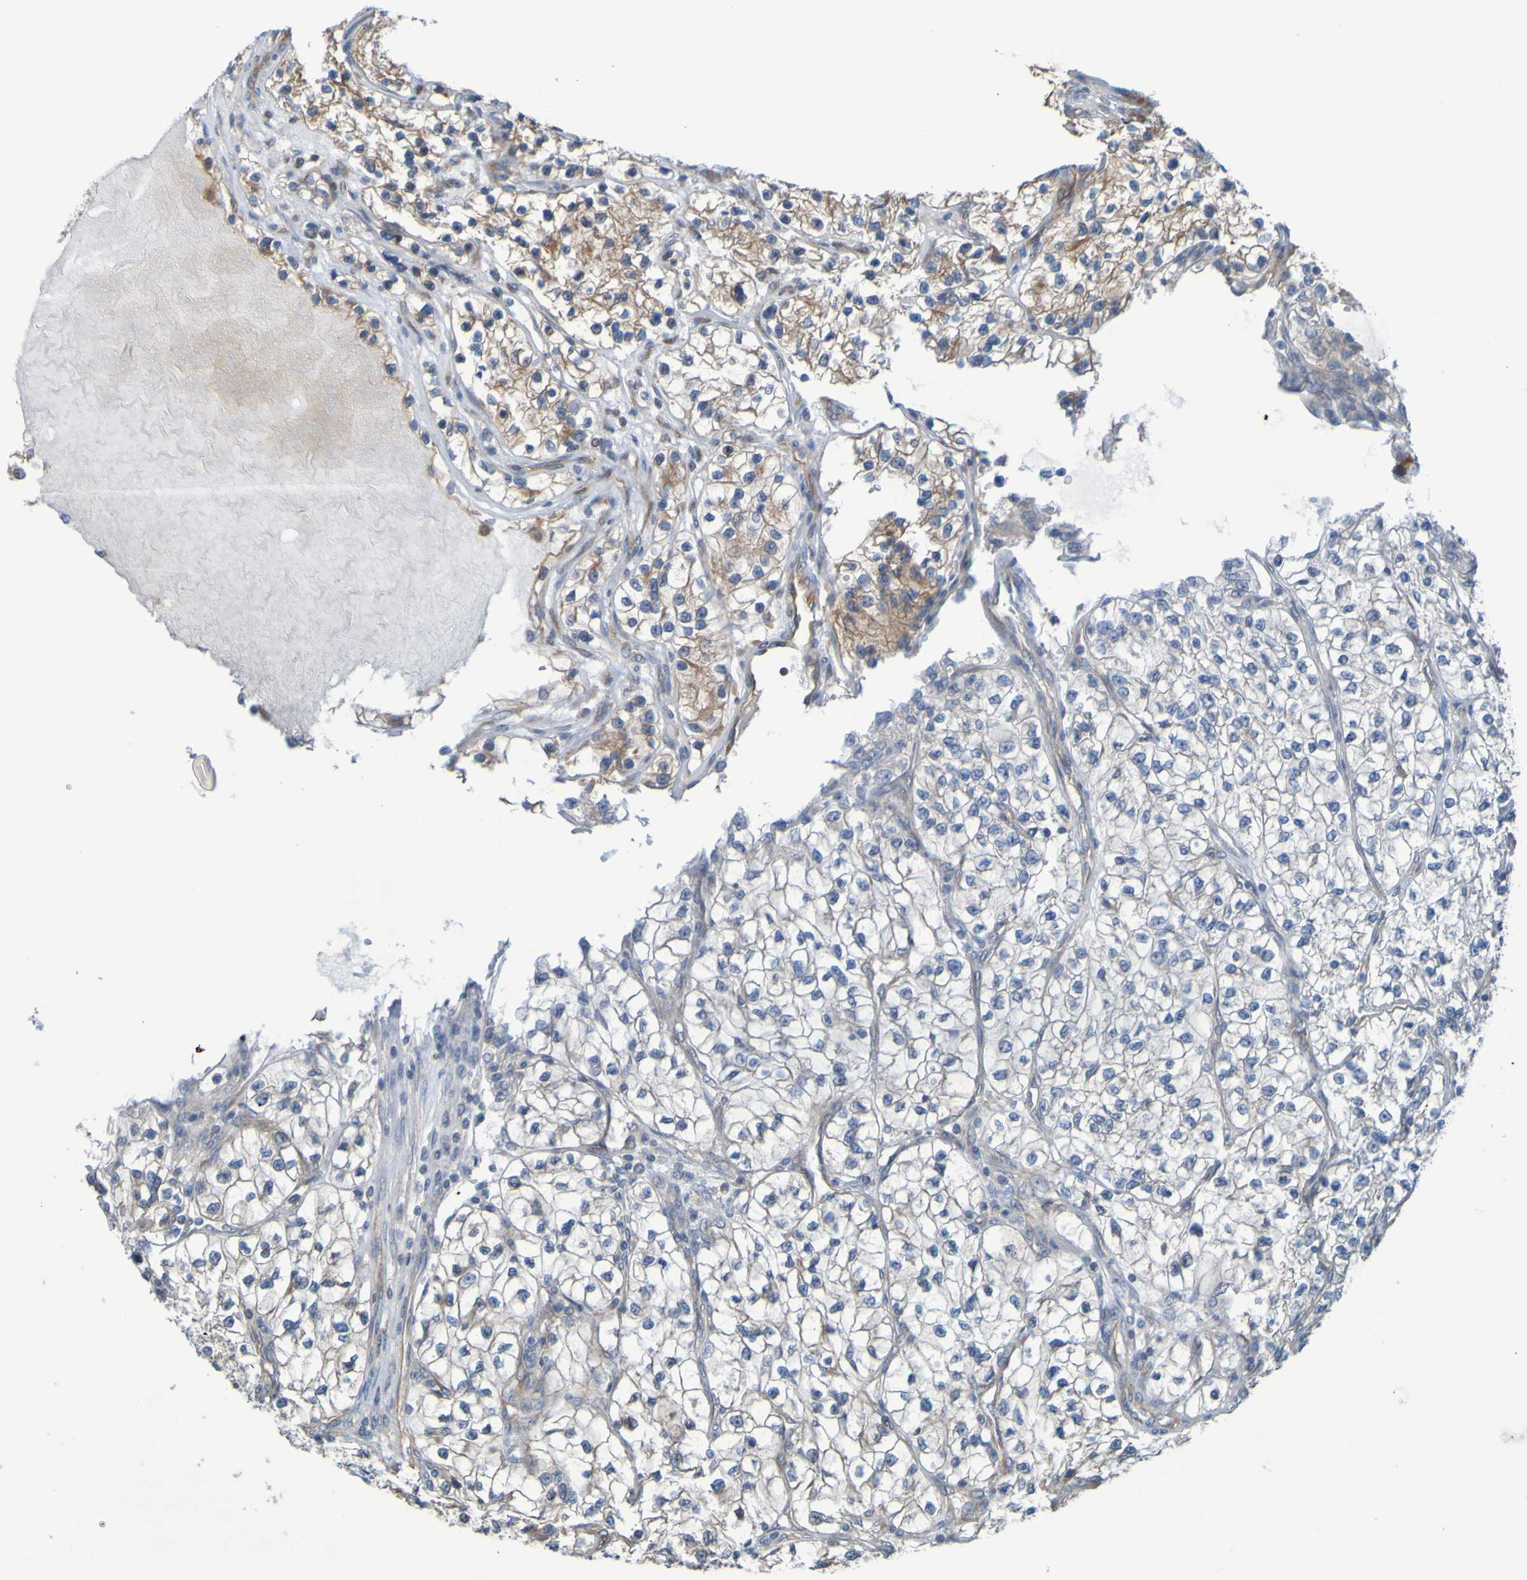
{"staining": {"intensity": "moderate", "quantity": "25%-75%", "location": "cytoplasmic/membranous"}, "tissue": "renal cancer", "cell_type": "Tumor cells", "image_type": "cancer", "snomed": [{"axis": "morphology", "description": "Adenocarcinoma, NOS"}, {"axis": "topography", "description": "Kidney"}], "caption": "About 25%-75% of tumor cells in human renal cancer (adenocarcinoma) display moderate cytoplasmic/membranous protein positivity as visualized by brown immunohistochemical staining.", "gene": "NPRL3", "patient": {"sex": "female", "age": 57}}